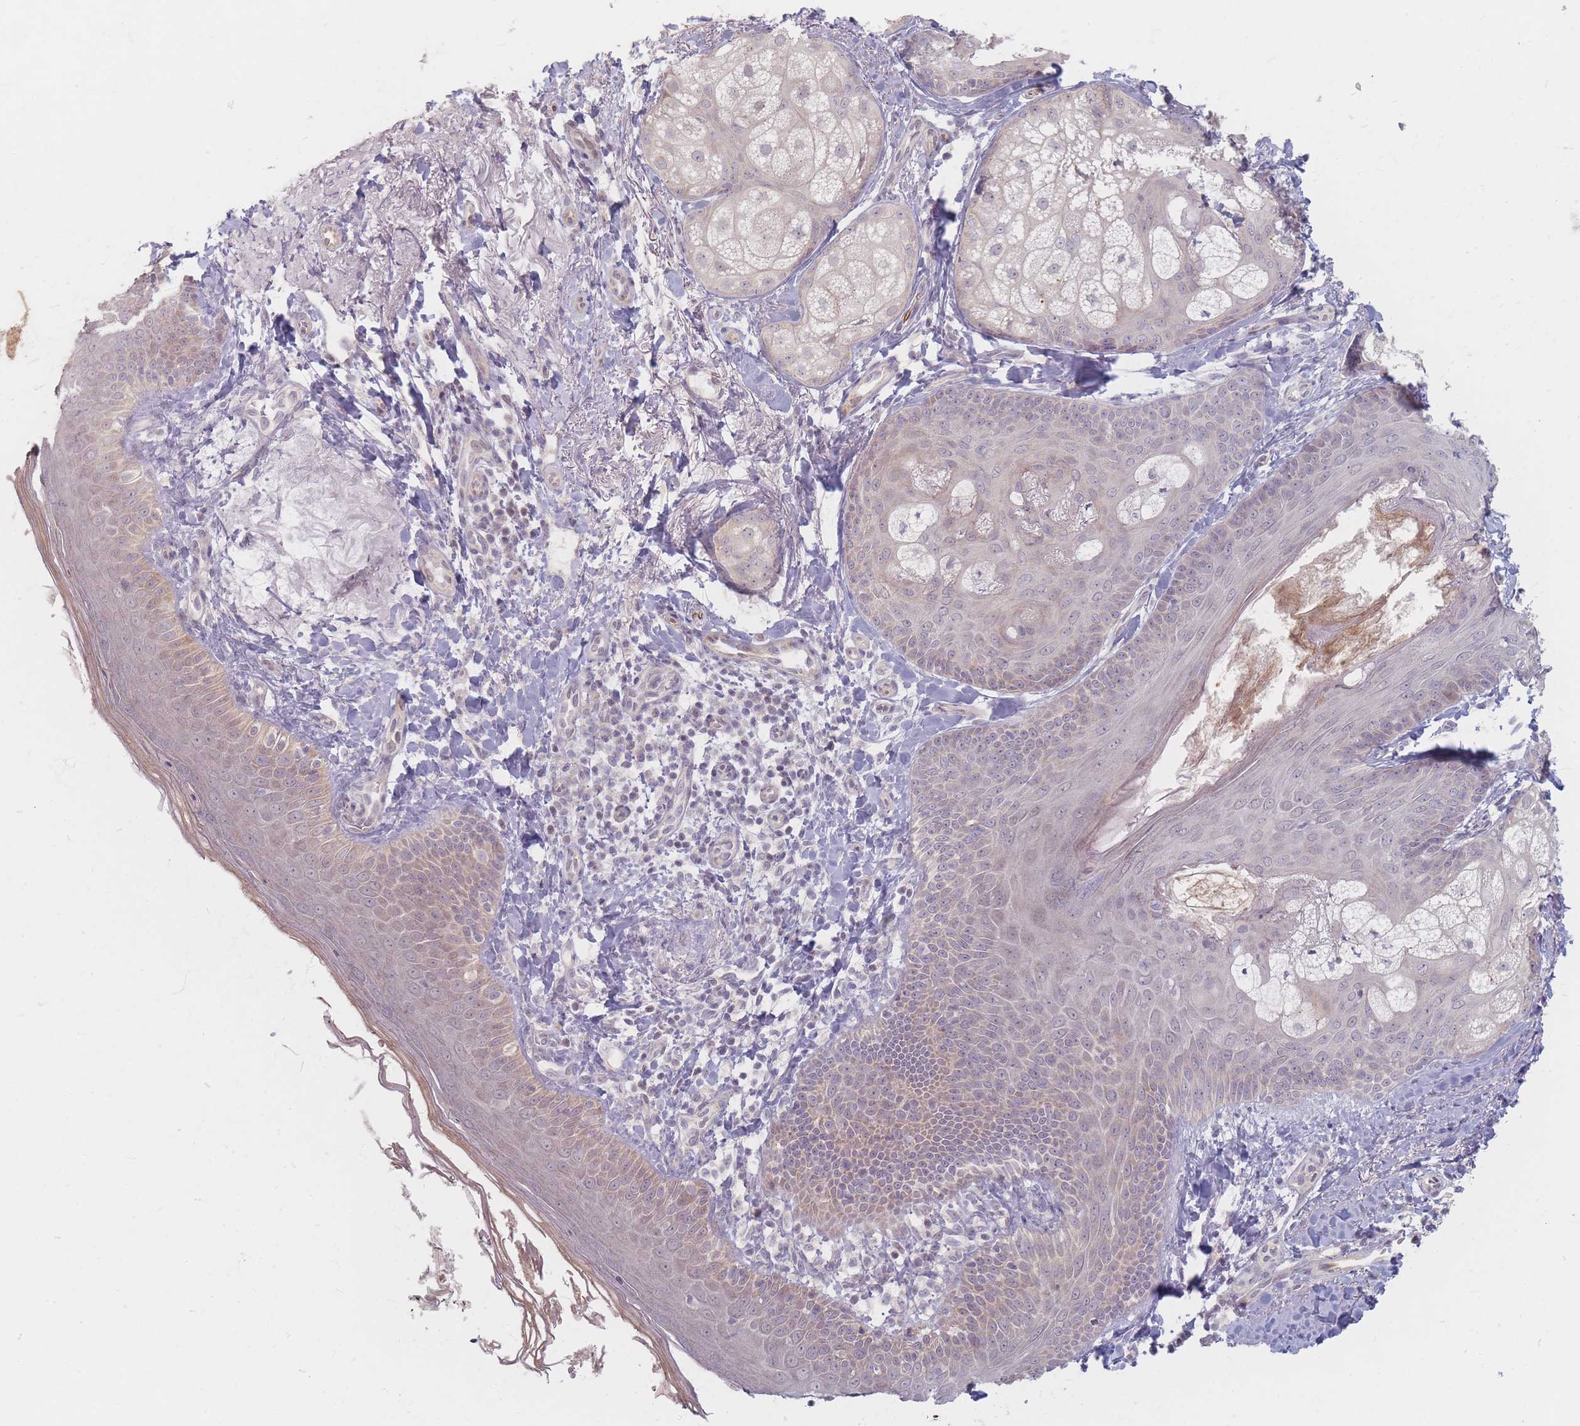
{"staining": {"intensity": "weak", "quantity": "25%-75%", "location": "cytoplasmic/membranous"}, "tissue": "skin", "cell_type": "Fibroblasts", "image_type": "normal", "snomed": [{"axis": "morphology", "description": "Normal tissue, NOS"}, {"axis": "topography", "description": "Skin"}], "caption": "Skin stained with DAB immunohistochemistry shows low levels of weak cytoplasmic/membranous expression in approximately 25%-75% of fibroblasts.", "gene": "GABRA6", "patient": {"sex": "male", "age": 57}}